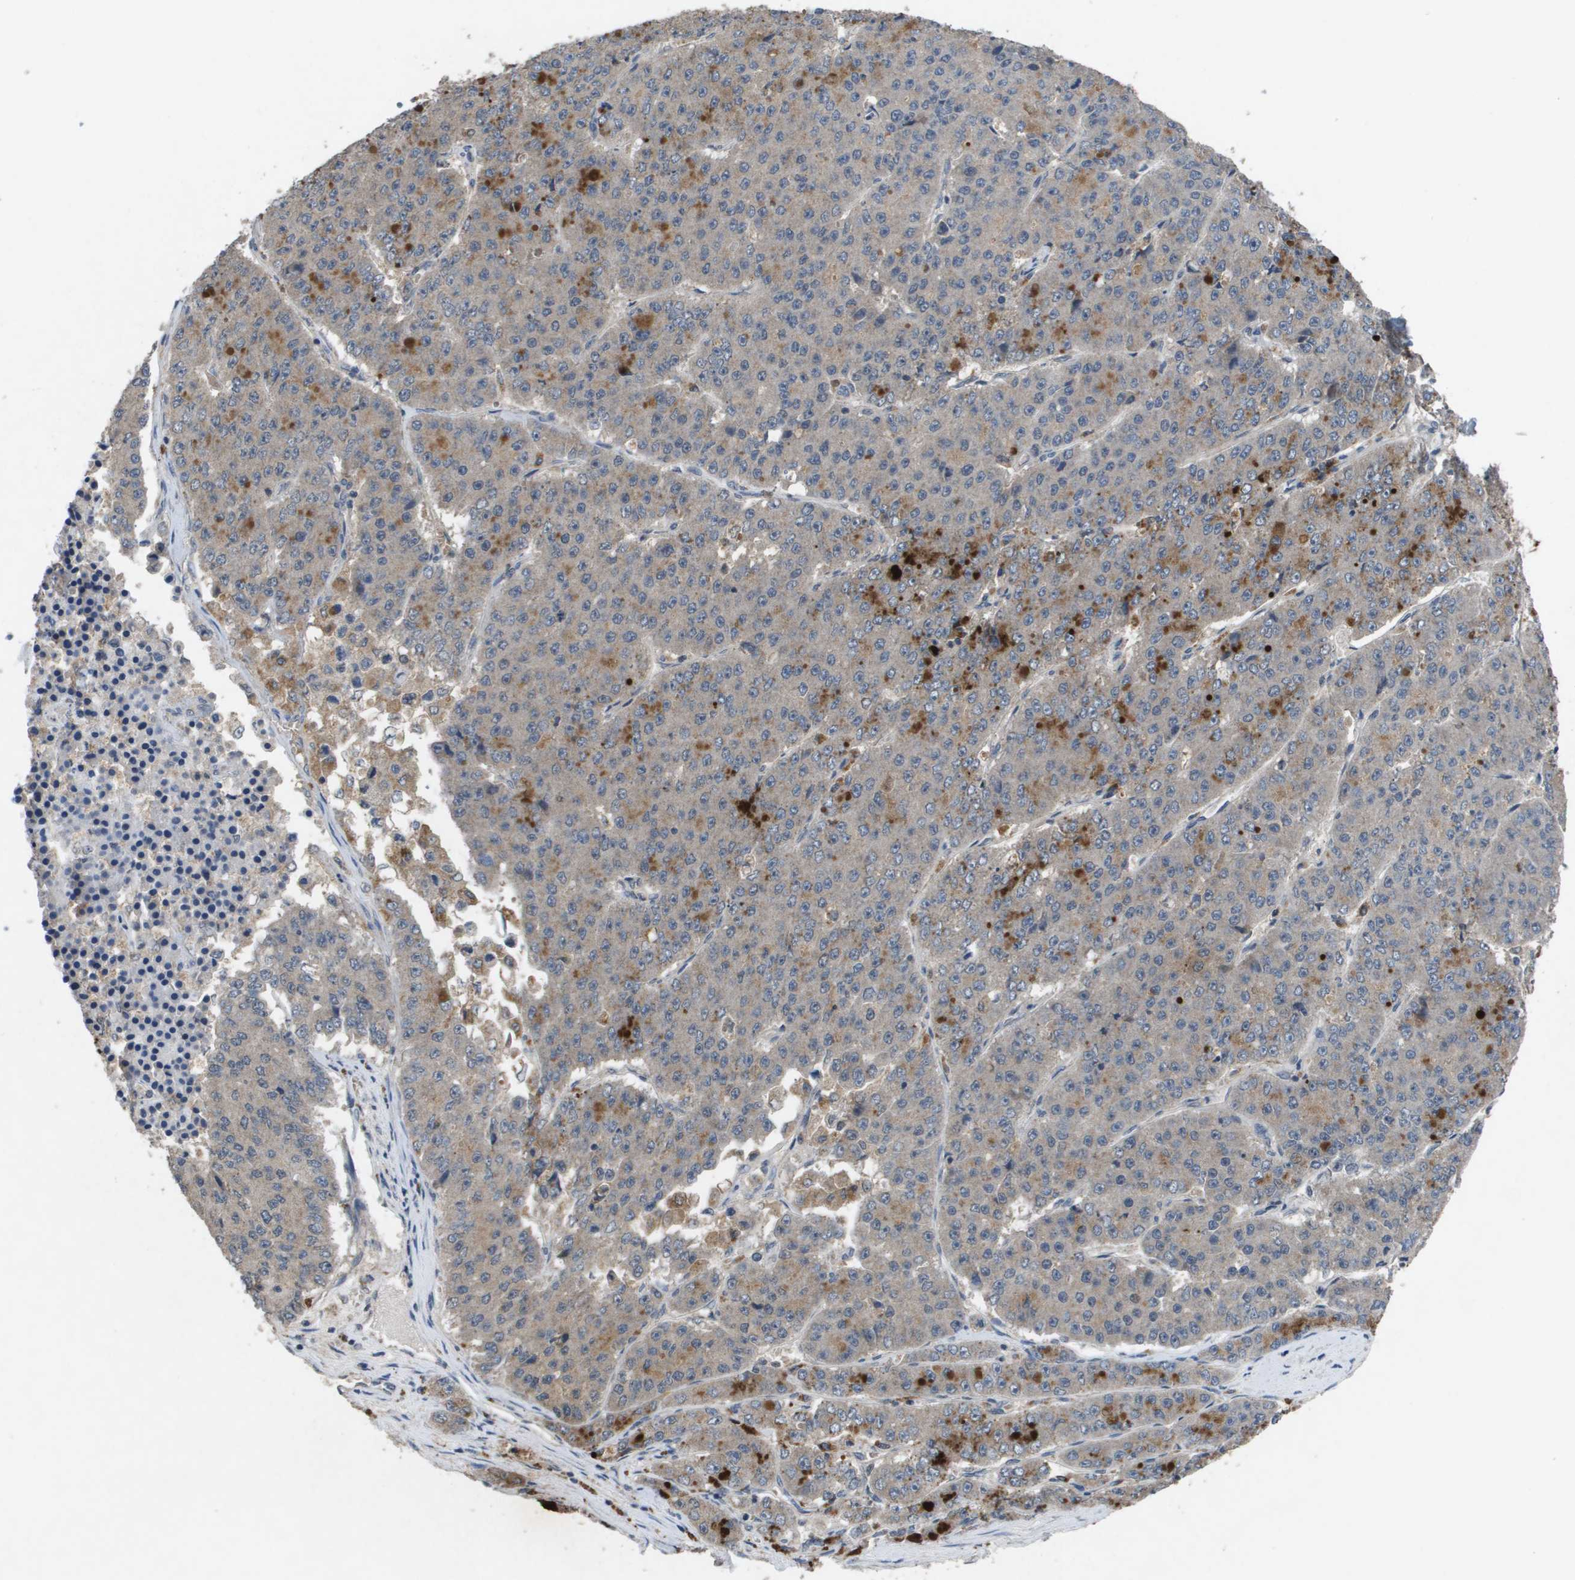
{"staining": {"intensity": "weak", "quantity": ">75%", "location": "cytoplasmic/membranous"}, "tissue": "pancreatic cancer", "cell_type": "Tumor cells", "image_type": "cancer", "snomed": [{"axis": "morphology", "description": "Adenocarcinoma, NOS"}, {"axis": "topography", "description": "Pancreas"}], "caption": "There is low levels of weak cytoplasmic/membranous expression in tumor cells of pancreatic cancer (adenocarcinoma), as demonstrated by immunohistochemical staining (brown color).", "gene": "PROC", "patient": {"sex": "male", "age": 50}}